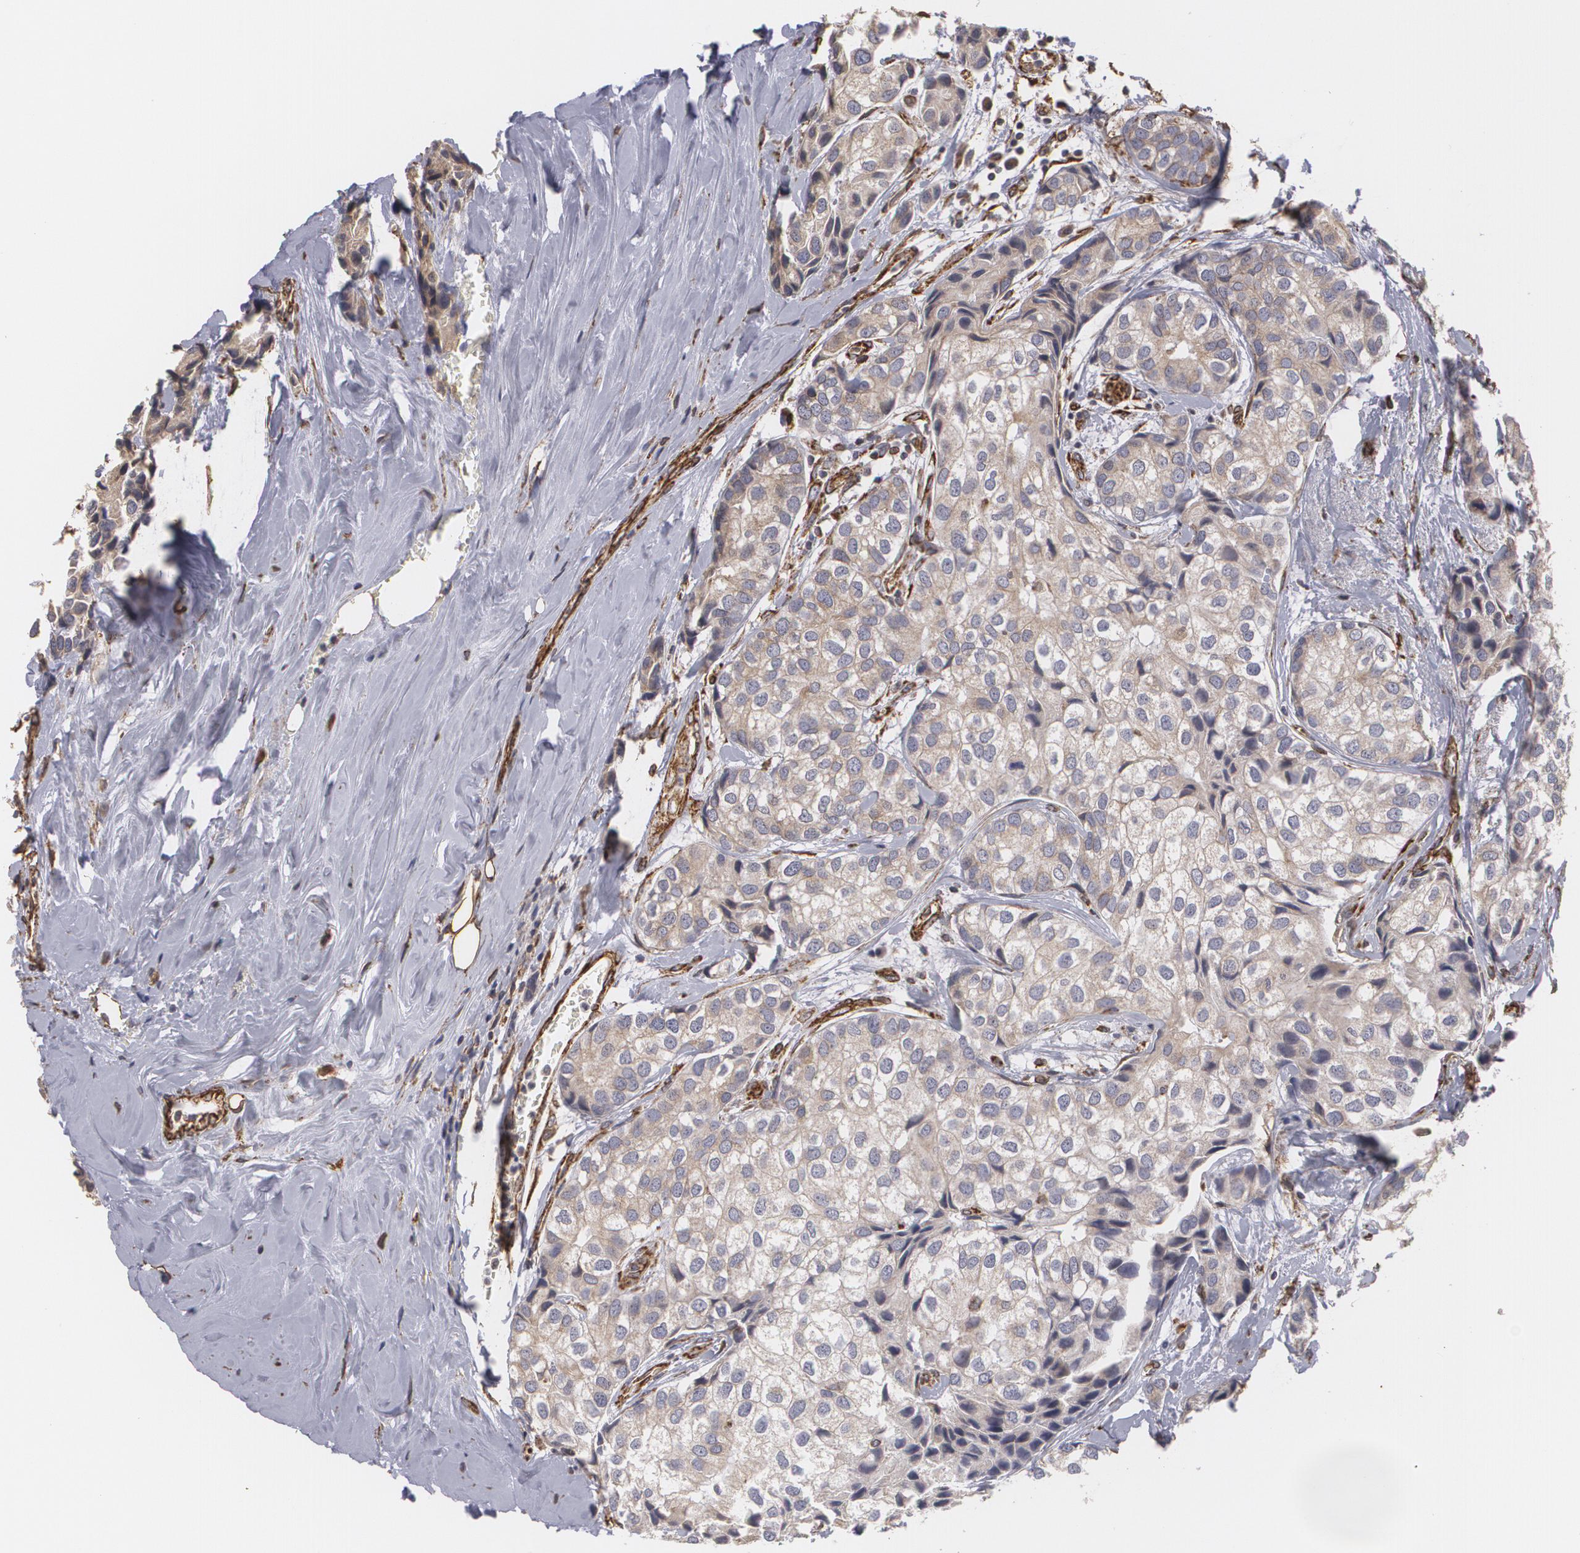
{"staining": {"intensity": "weak", "quantity": ">75%", "location": "cytoplasmic/membranous"}, "tissue": "breast cancer", "cell_type": "Tumor cells", "image_type": "cancer", "snomed": [{"axis": "morphology", "description": "Duct carcinoma"}, {"axis": "topography", "description": "Breast"}], "caption": "Breast cancer (intraductal carcinoma) stained with DAB immunohistochemistry (IHC) shows low levels of weak cytoplasmic/membranous expression in approximately >75% of tumor cells.", "gene": "CYB5R3", "patient": {"sex": "female", "age": 68}}